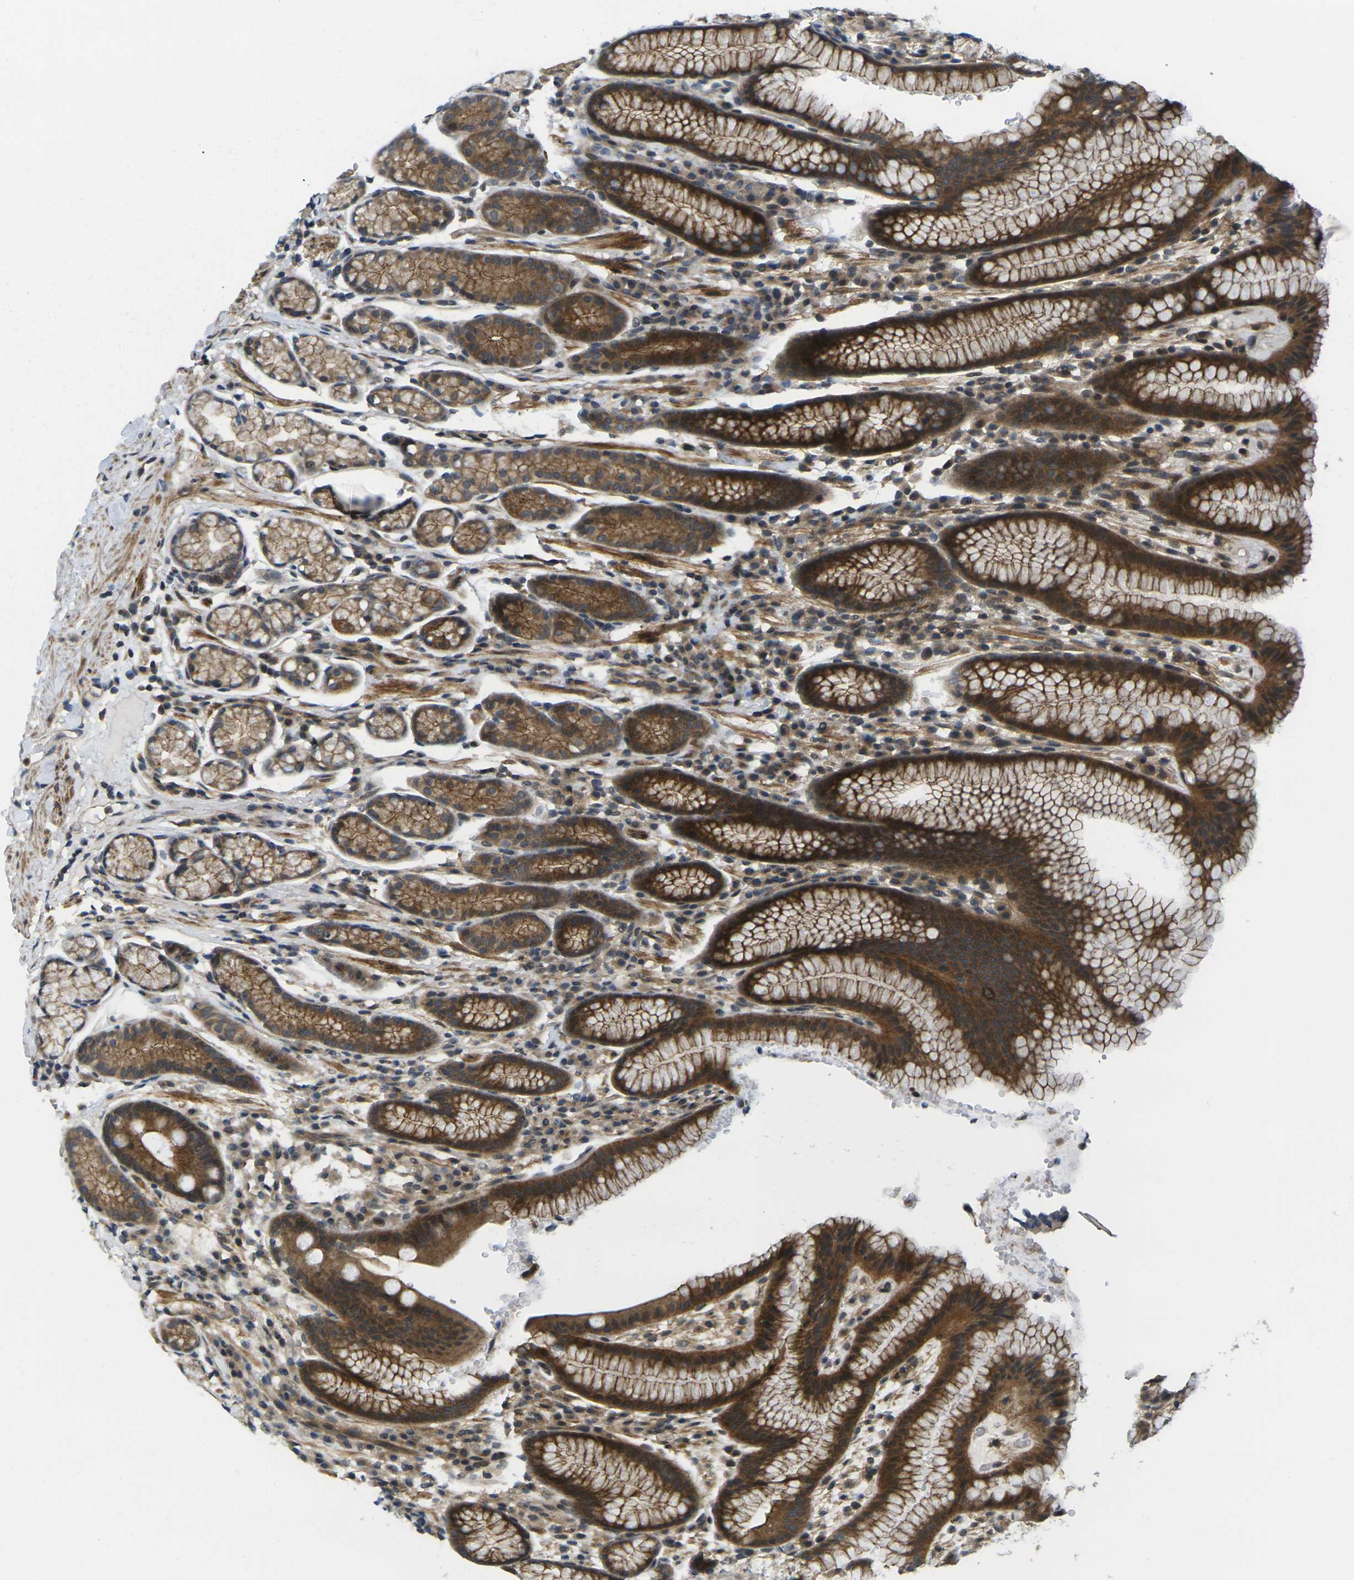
{"staining": {"intensity": "strong", "quantity": ">75%", "location": "cytoplasmic/membranous"}, "tissue": "stomach", "cell_type": "Glandular cells", "image_type": "normal", "snomed": [{"axis": "morphology", "description": "Normal tissue, NOS"}, {"axis": "topography", "description": "Stomach, lower"}], "caption": "Immunohistochemical staining of benign stomach exhibits strong cytoplasmic/membranous protein staining in about >75% of glandular cells.", "gene": "KCTD10", "patient": {"sex": "male", "age": 52}}